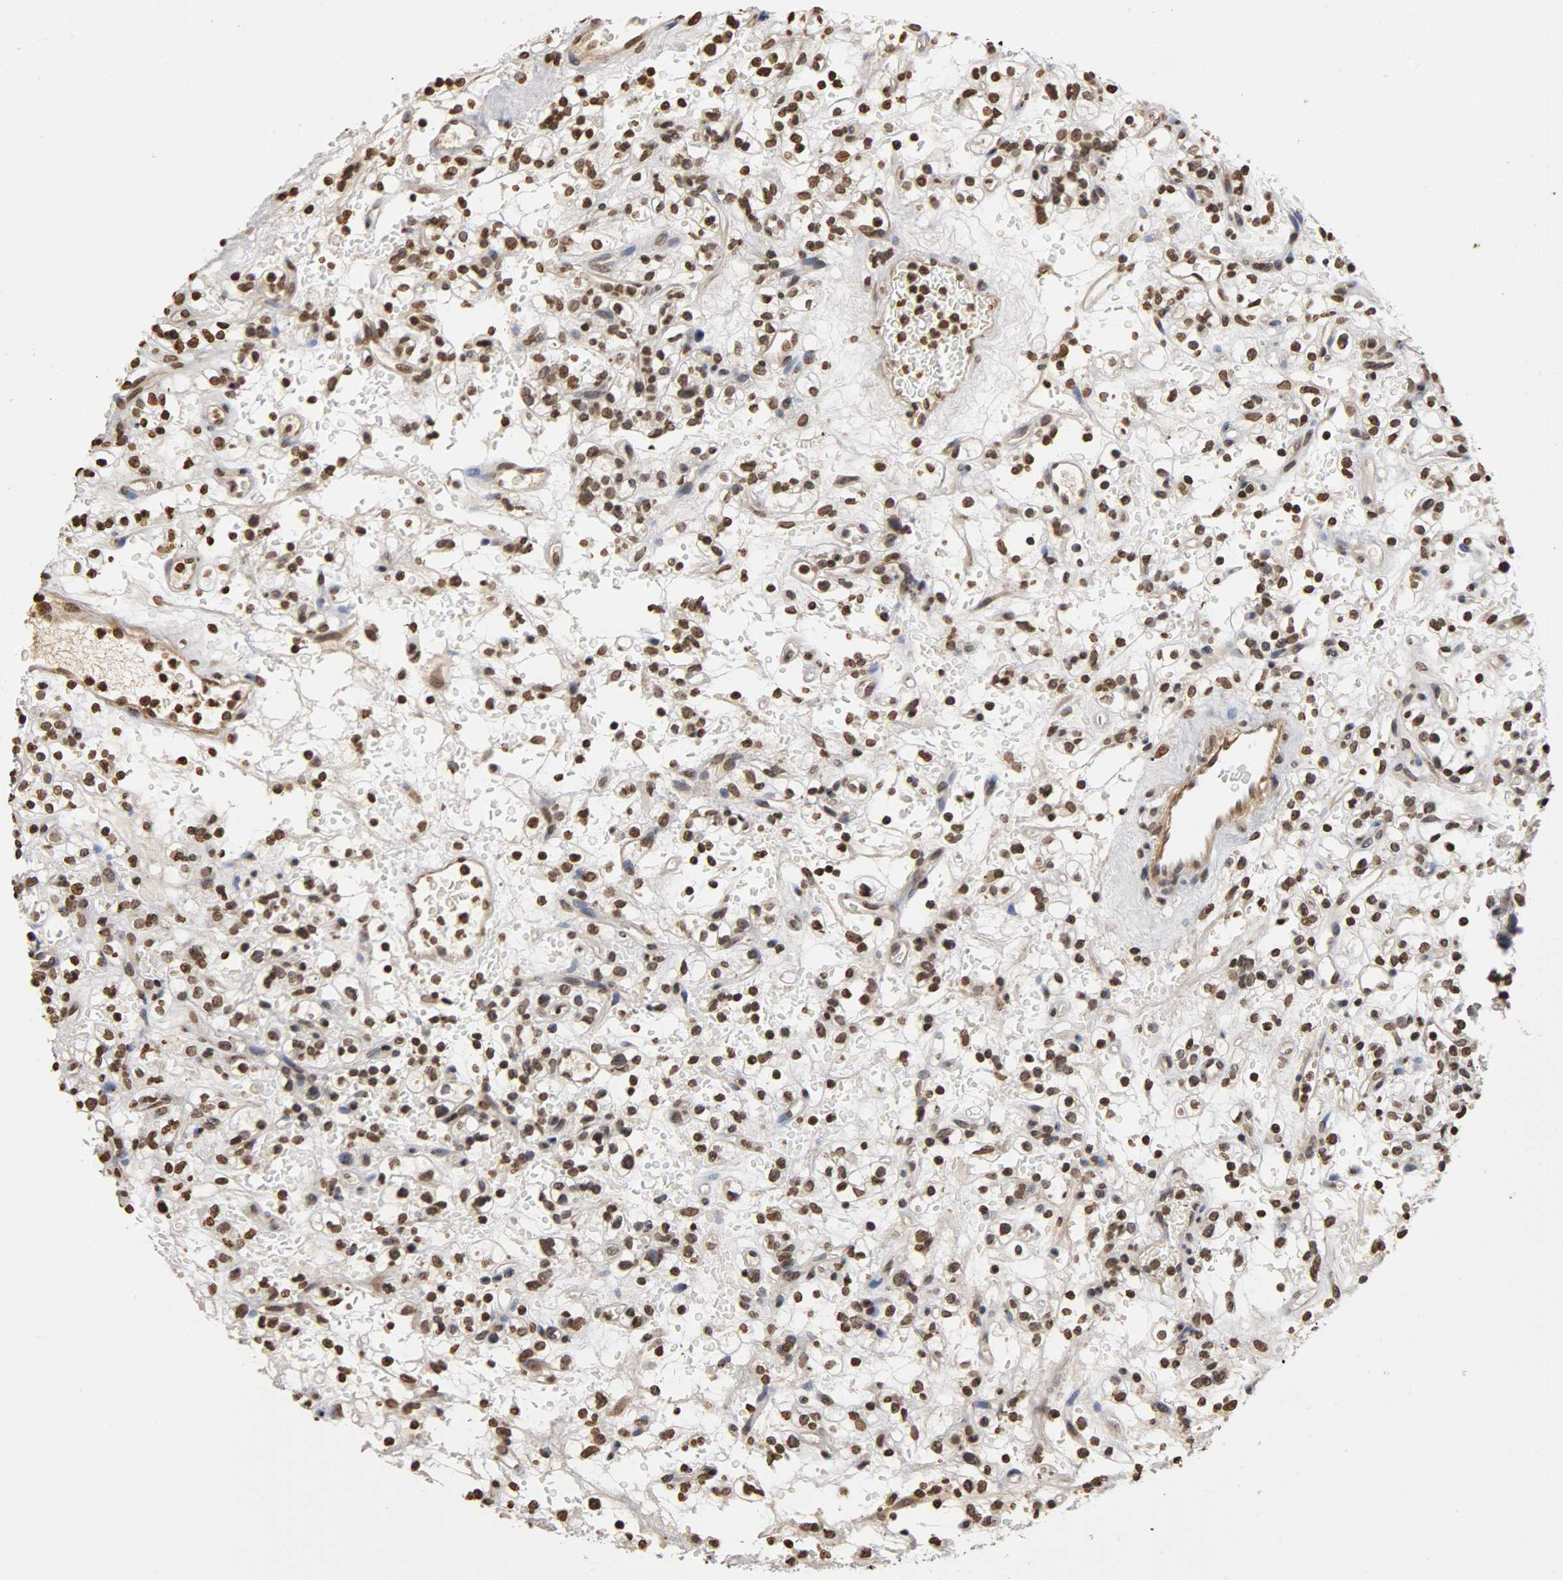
{"staining": {"intensity": "moderate", "quantity": "25%-75%", "location": "nuclear"}, "tissue": "renal cancer", "cell_type": "Tumor cells", "image_type": "cancer", "snomed": [{"axis": "morphology", "description": "Normal tissue, NOS"}, {"axis": "morphology", "description": "Adenocarcinoma, NOS"}, {"axis": "topography", "description": "Kidney"}], "caption": "Tumor cells exhibit medium levels of moderate nuclear positivity in approximately 25%-75% of cells in human renal cancer.", "gene": "ERCC2", "patient": {"sex": "female", "age": 72}}